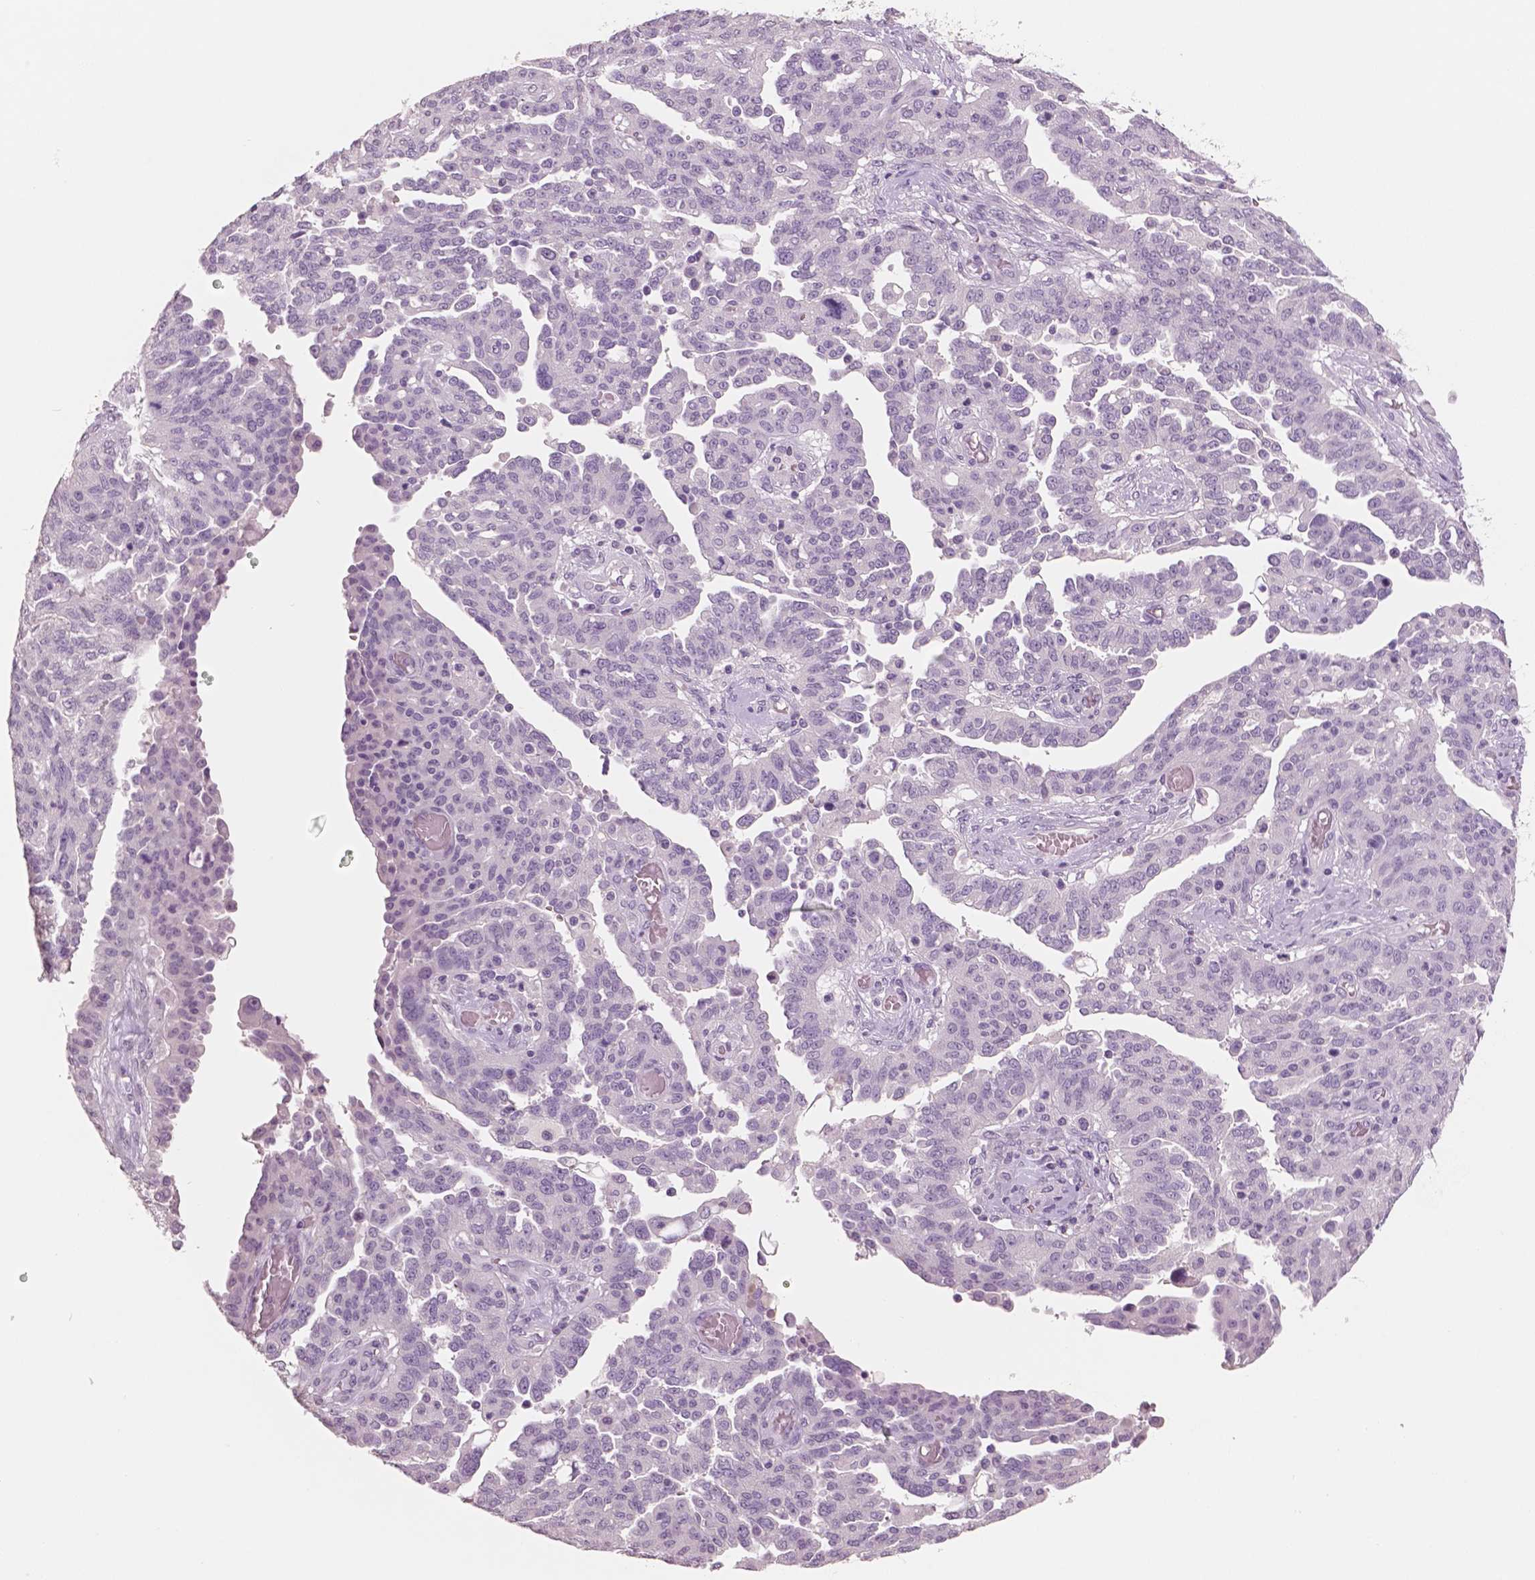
{"staining": {"intensity": "negative", "quantity": "none", "location": "none"}, "tissue": "ovarian cancer", "cell_type": "Tumor cells", "image_type": "cancer", "snomed": [{"axis": "morphology", "description": "Cystadenocarcinoma, serous, NOS"}, {"axis": "topography", "description": "Ovary"}], "caption": "Immunohistochemistry histopathology image of neoplastic tissue: serous cystadenocarcinoma (ovarian) stained with DAB reveals no significant protein staining in tumor cells.", "gene": "NECAB2", "patient": {"sex": "female", "age": 67}}